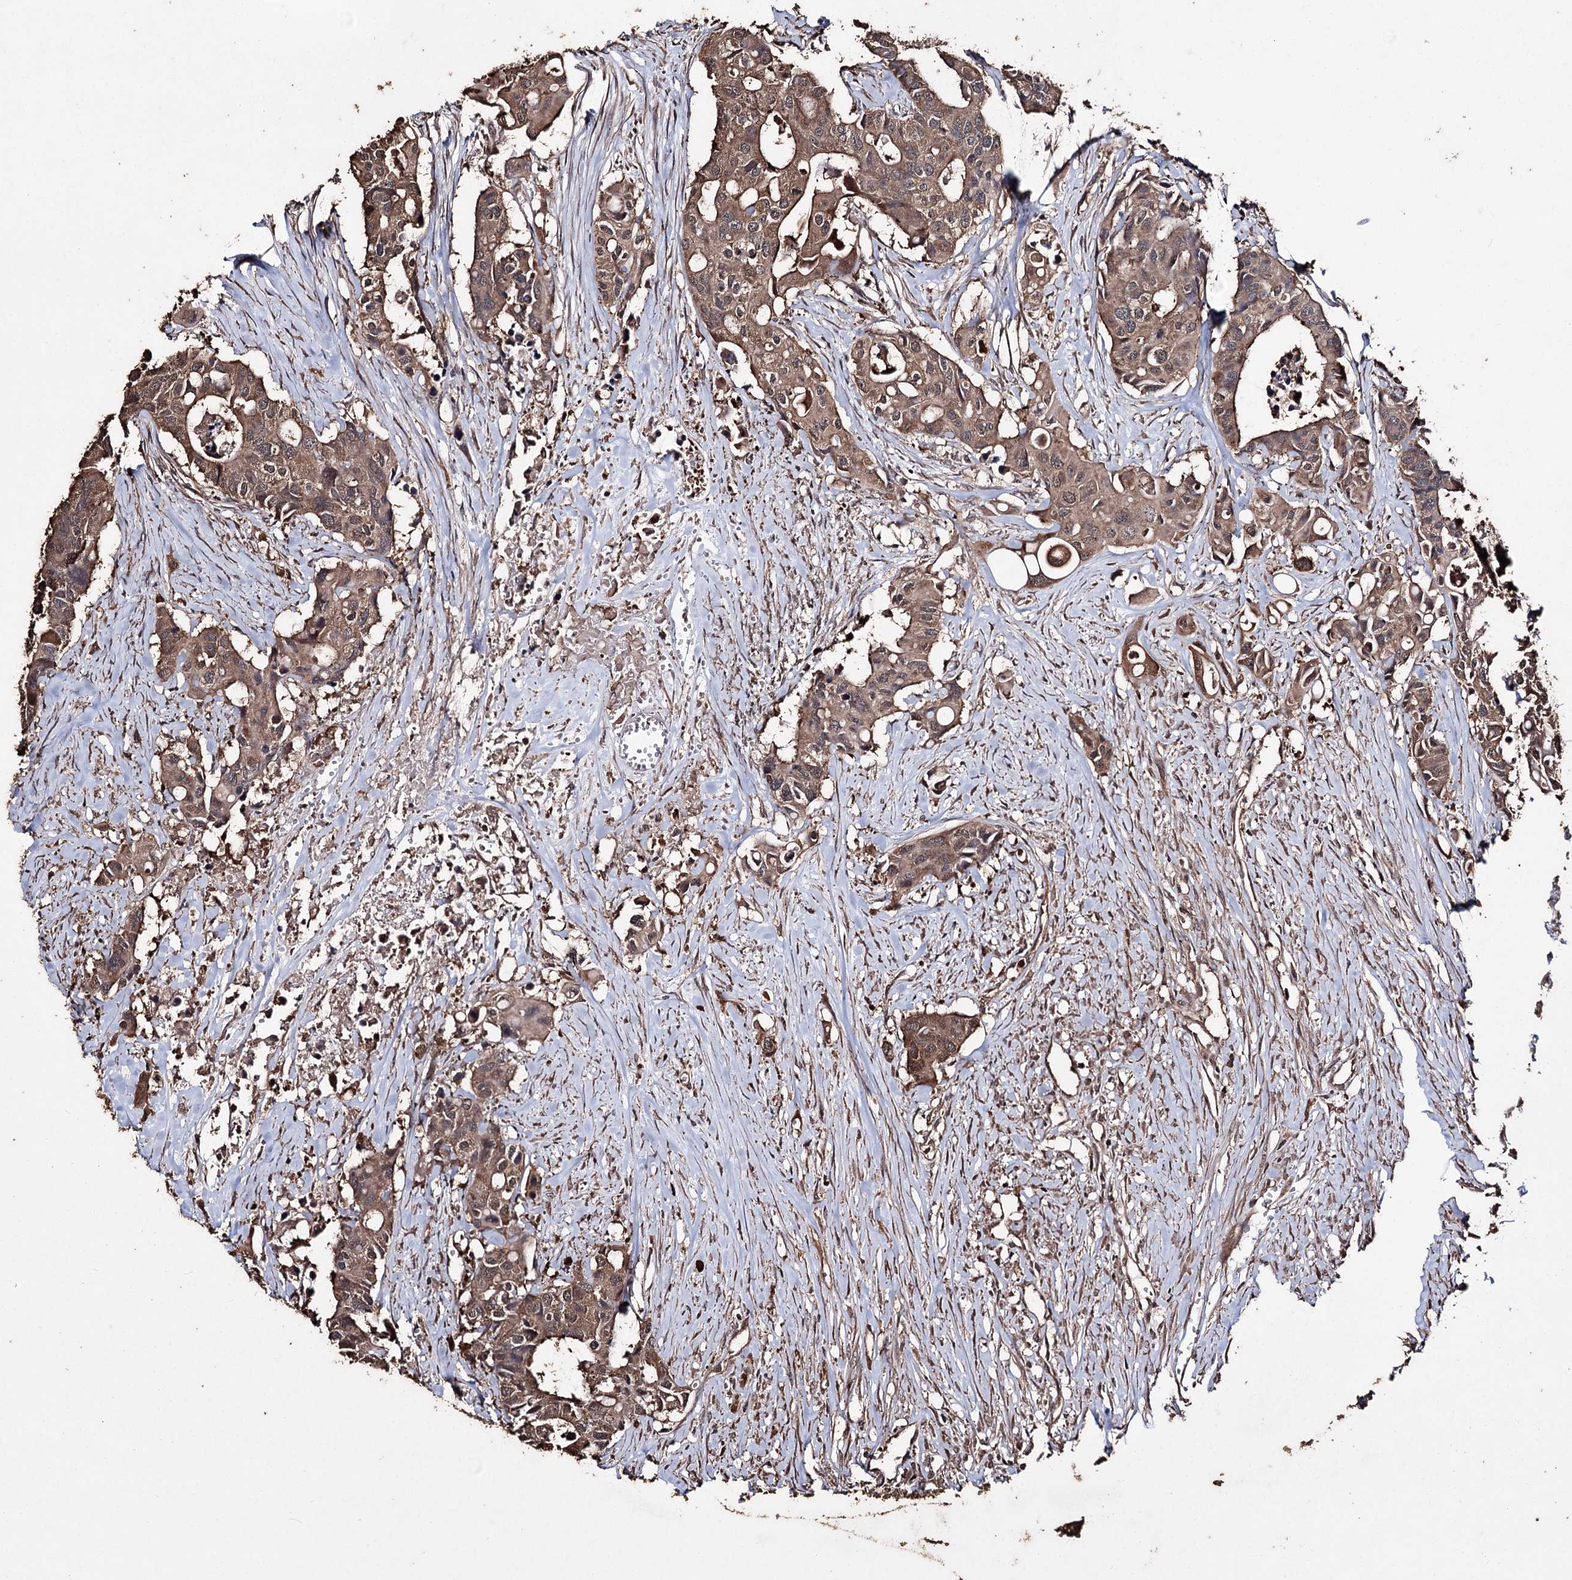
{"staining": {"intensity": "moderate", "quantity": ">75%", "location": "cytoplasmic/membranous"}, "tissue": "colorectal cancer", "cell_type": "Tumor cells", "image_type": "cancer", "snomed": [{"axis": "morphology", "description": "Adenocarcinoma, NOS"}, {"axis": "topography", "description": "Colon"}], "caption": "The immunohistochemical stain shows moderate cytoplasmic/membranous positivity in tumor cells of colorectal cancer (adenocarcinoma) tissue.", "gene": "ZNF662", "patient": {"sex": "male", "age": 77}}